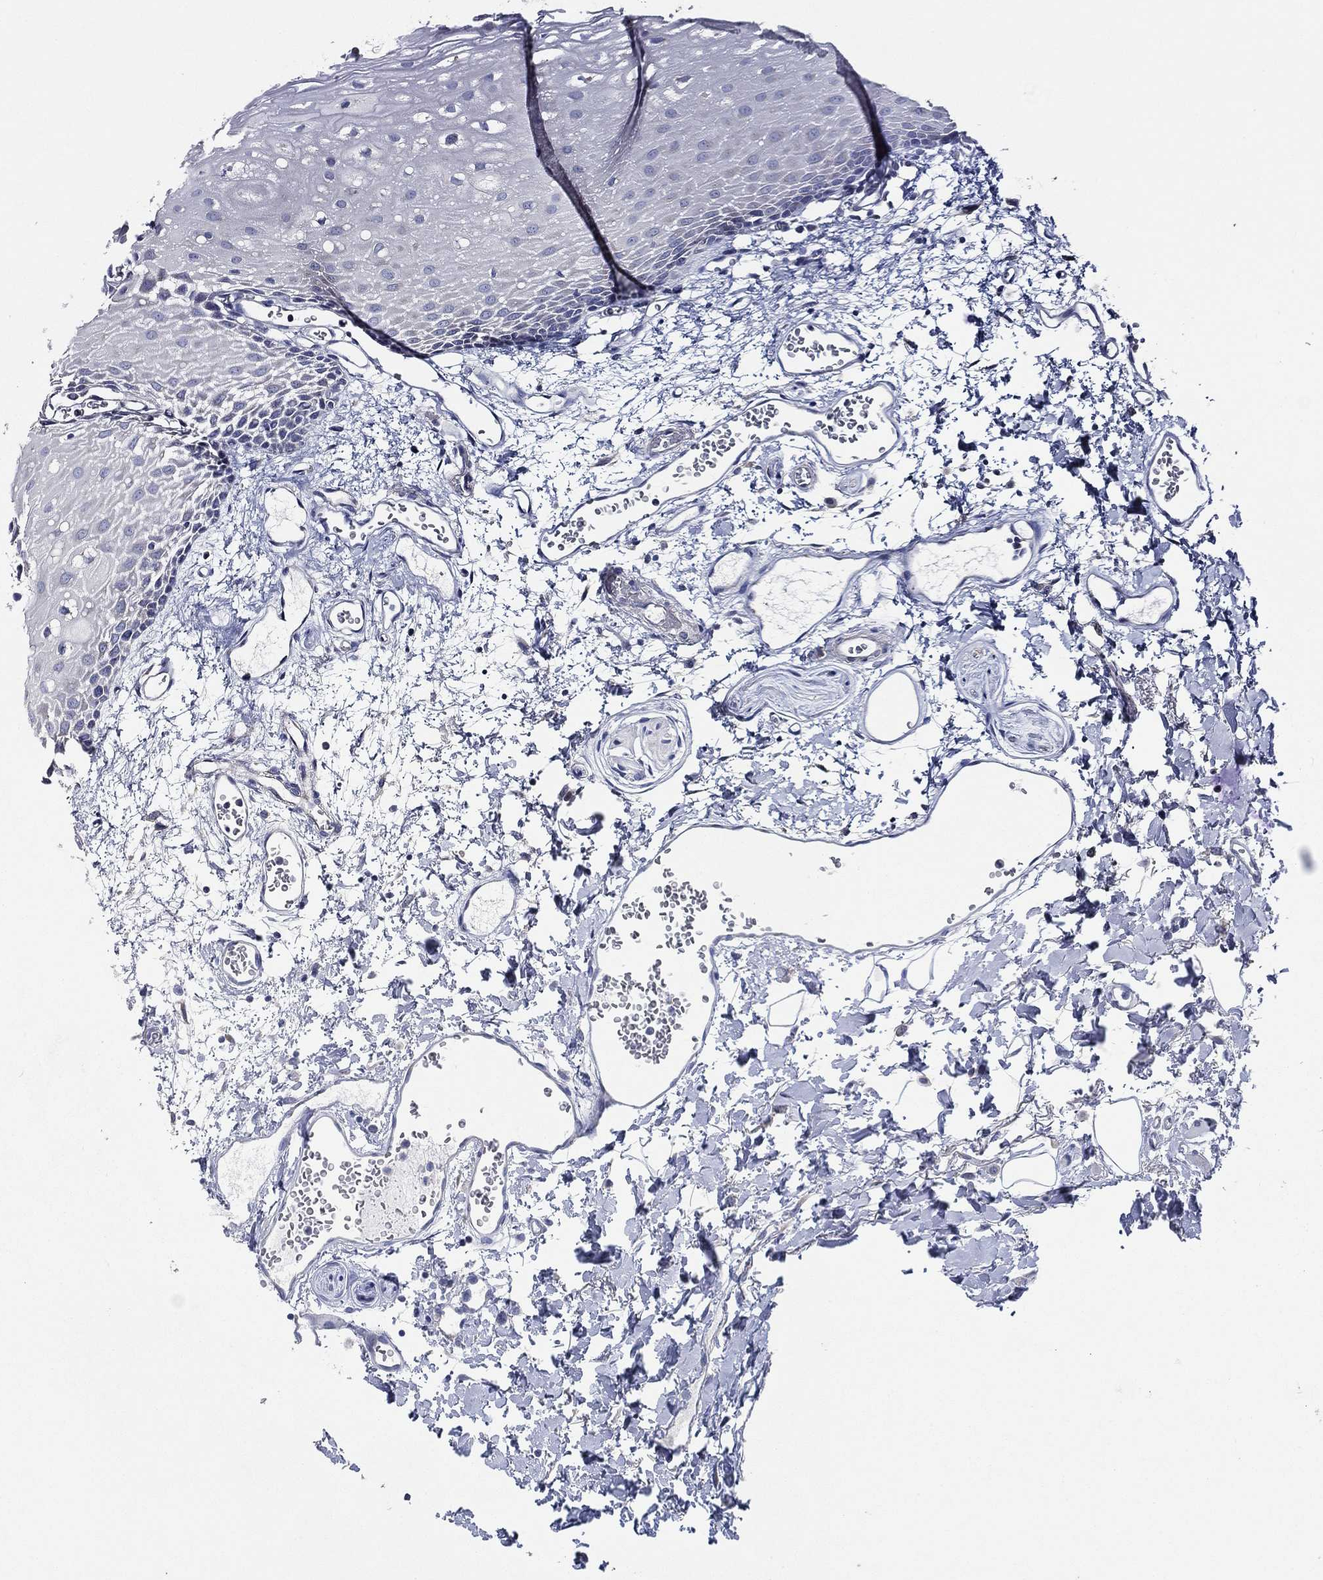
{"staining": {"intensity": "negative", "quantity": "none", "location": "none"}, "tissue": "oral mucosa", "cell_type": "Squamous epithelial cells", "image_type": "normal", "snomed": [{"axis": "morphology", "description": "Normal tissue, NOS"}, {"axis": "morphology", "description": "Squamous cell carcinoma, NOS"}, {"axis": "topography", "description": "Oral tissue"}, {"axis": "topography", "description": "Head-Neck"}], "caption": "This is an immunohistochemistry image of normal human oral mucosa. There is no positivity in squamous epithelial cells.", "gene": "ATP8A2", "patient": {"sex": "female", "age": 70}}